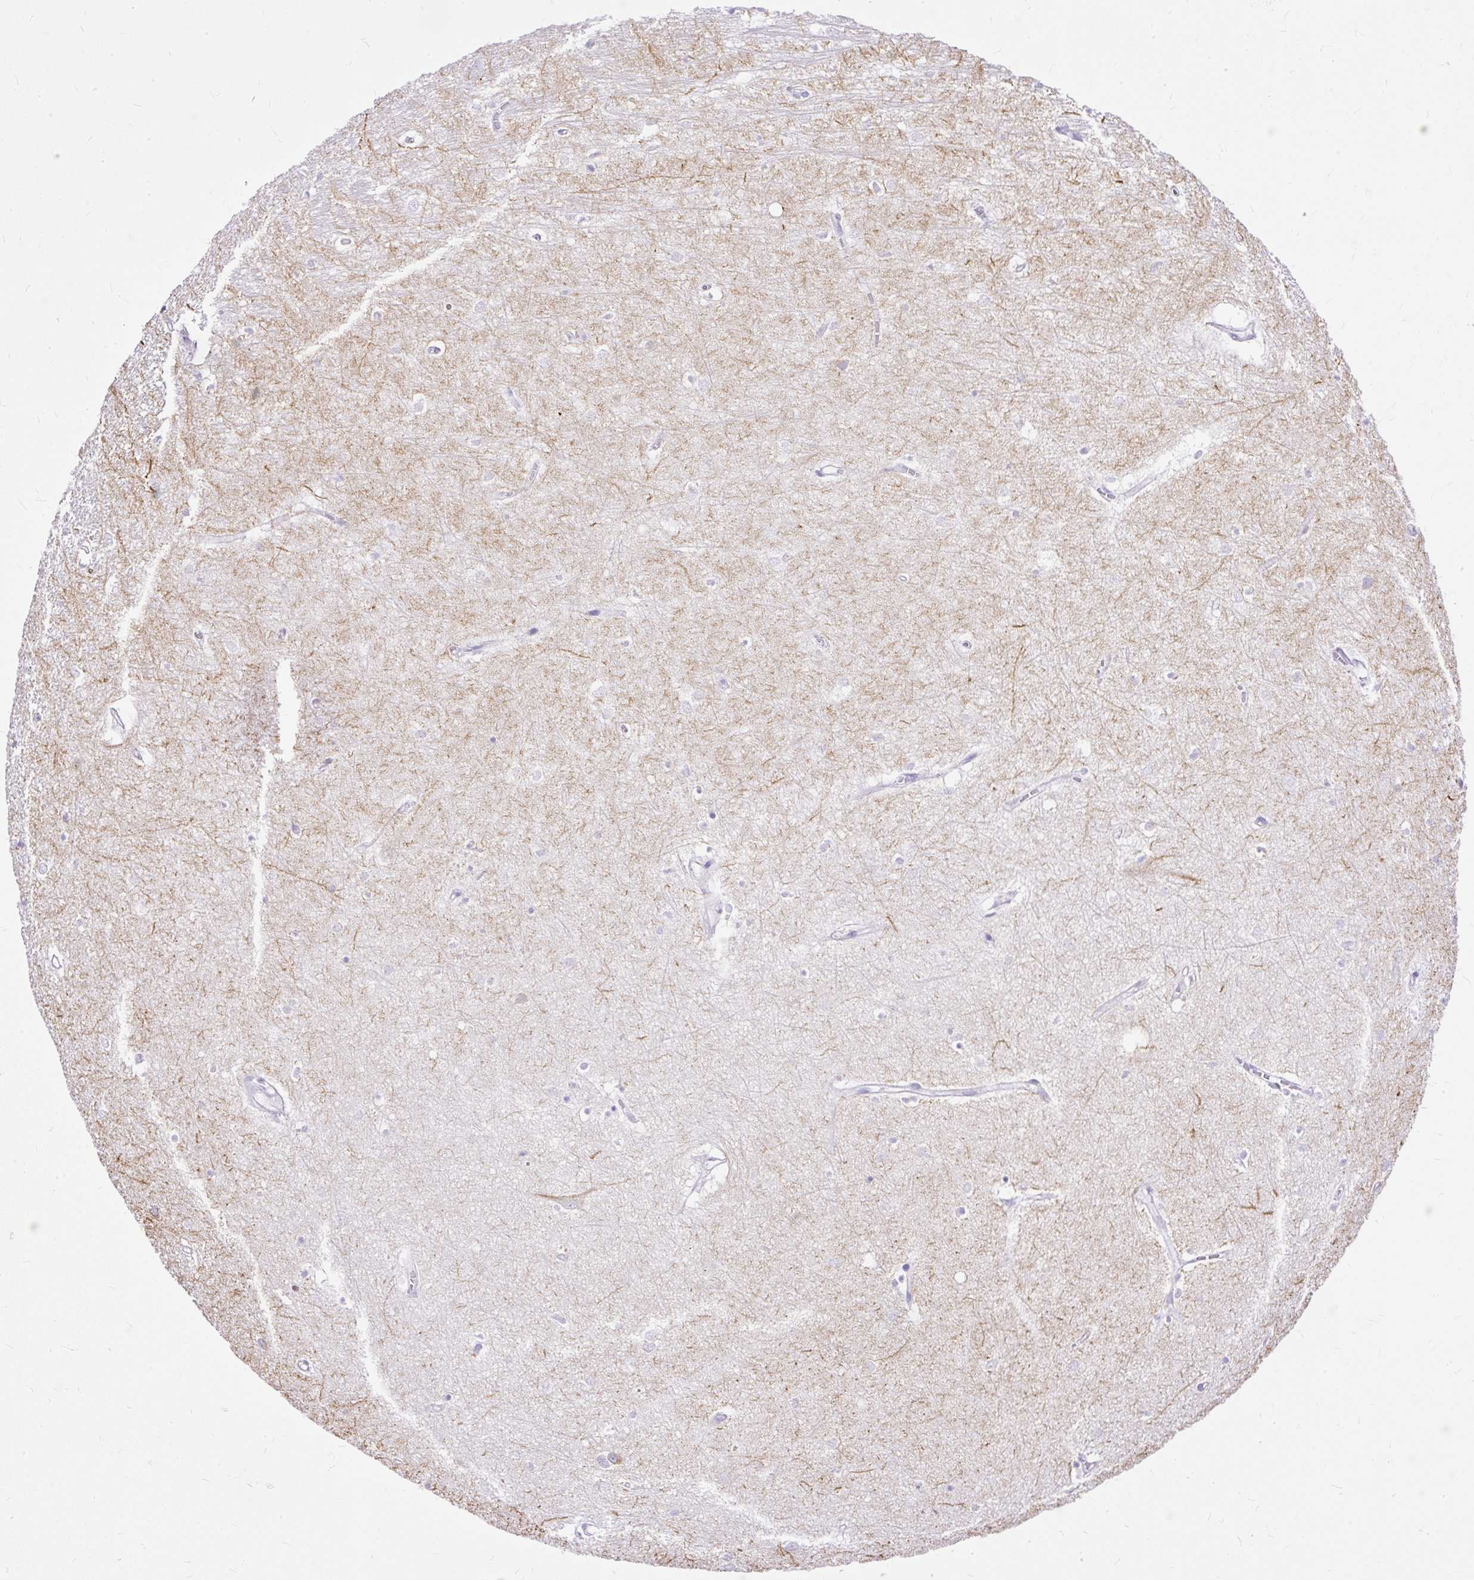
{"staining": {"intensity": "negative", "quantity": "none", "location": "none"}, "tissue": "hippocampus", "cell_type": "Glial cells", "image_type": "normal", "snomed": [{"axis": "morphology", "description": "Normal tissue, NOS"}, {"axis": "topography", "description": "Hippocampus"}], "caption": "DAB (3,3'-diaminobenzidine) immunohistochemical staining of benign hippocampus shows no significant positivity in glial cells.", "gene": "HEY1", "patient": {"sex": "female", "age": 64}}